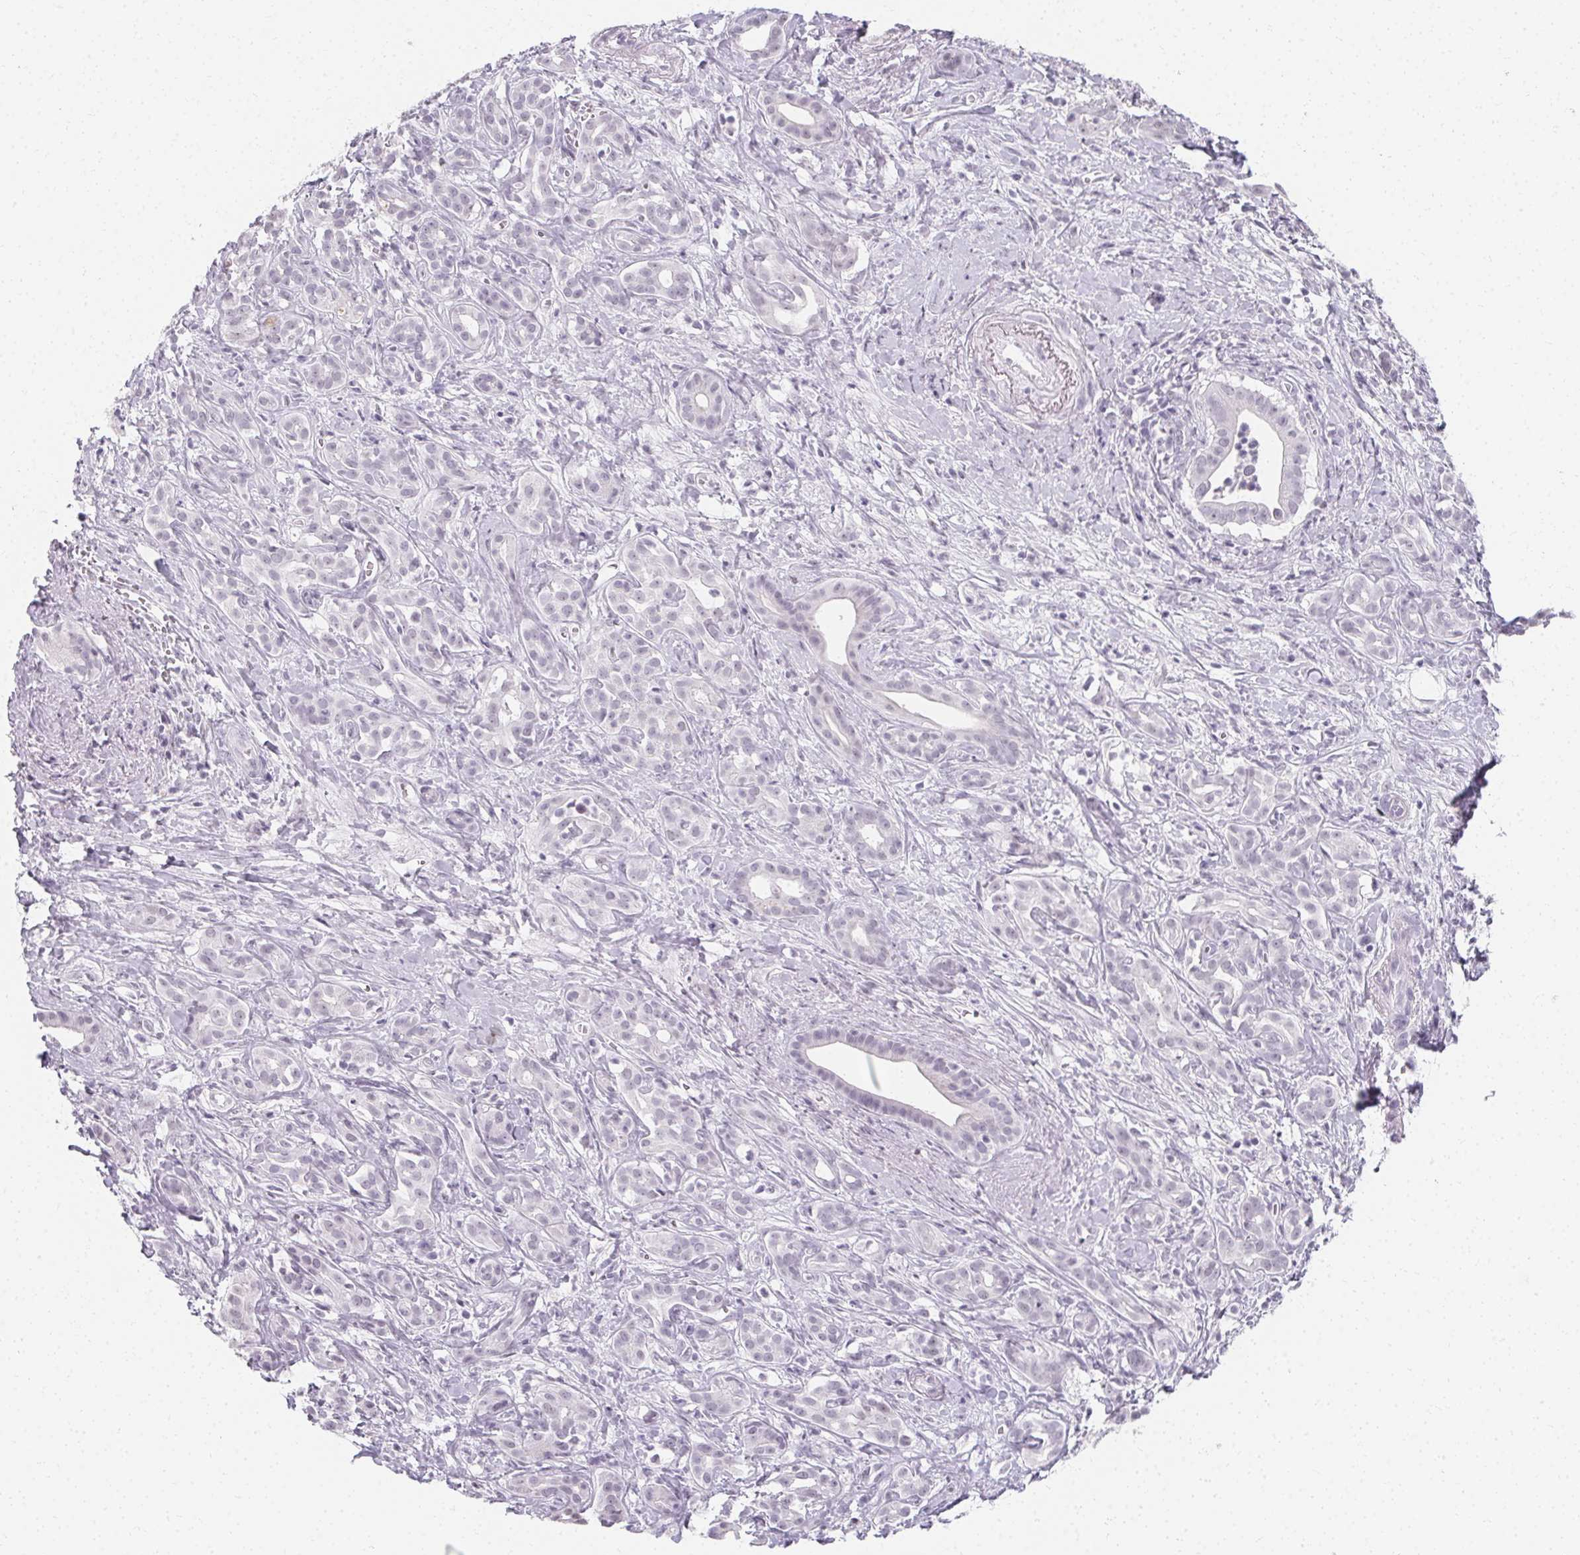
{"staining": {"intensity": "negative", "quantity": "none", "location": "none"}, "tissue": "pancreatic cancer", "cell_type": "Tumor cells", "image_type": "cancer", "snomed": [{"axis": "morphology", "description": "Adenocarcinoma, NOS"}, {"axis": "topography", "description": "Pancreas"}], "caption": "A photomicrograph of adenocarcinoma (pancreatic) stained for a protein demonstrates no brown staining in tumor cells. Nuclei are stained in blue.", "gene": "SYNPR", "patient": {"sex": "male", "age": 61}}